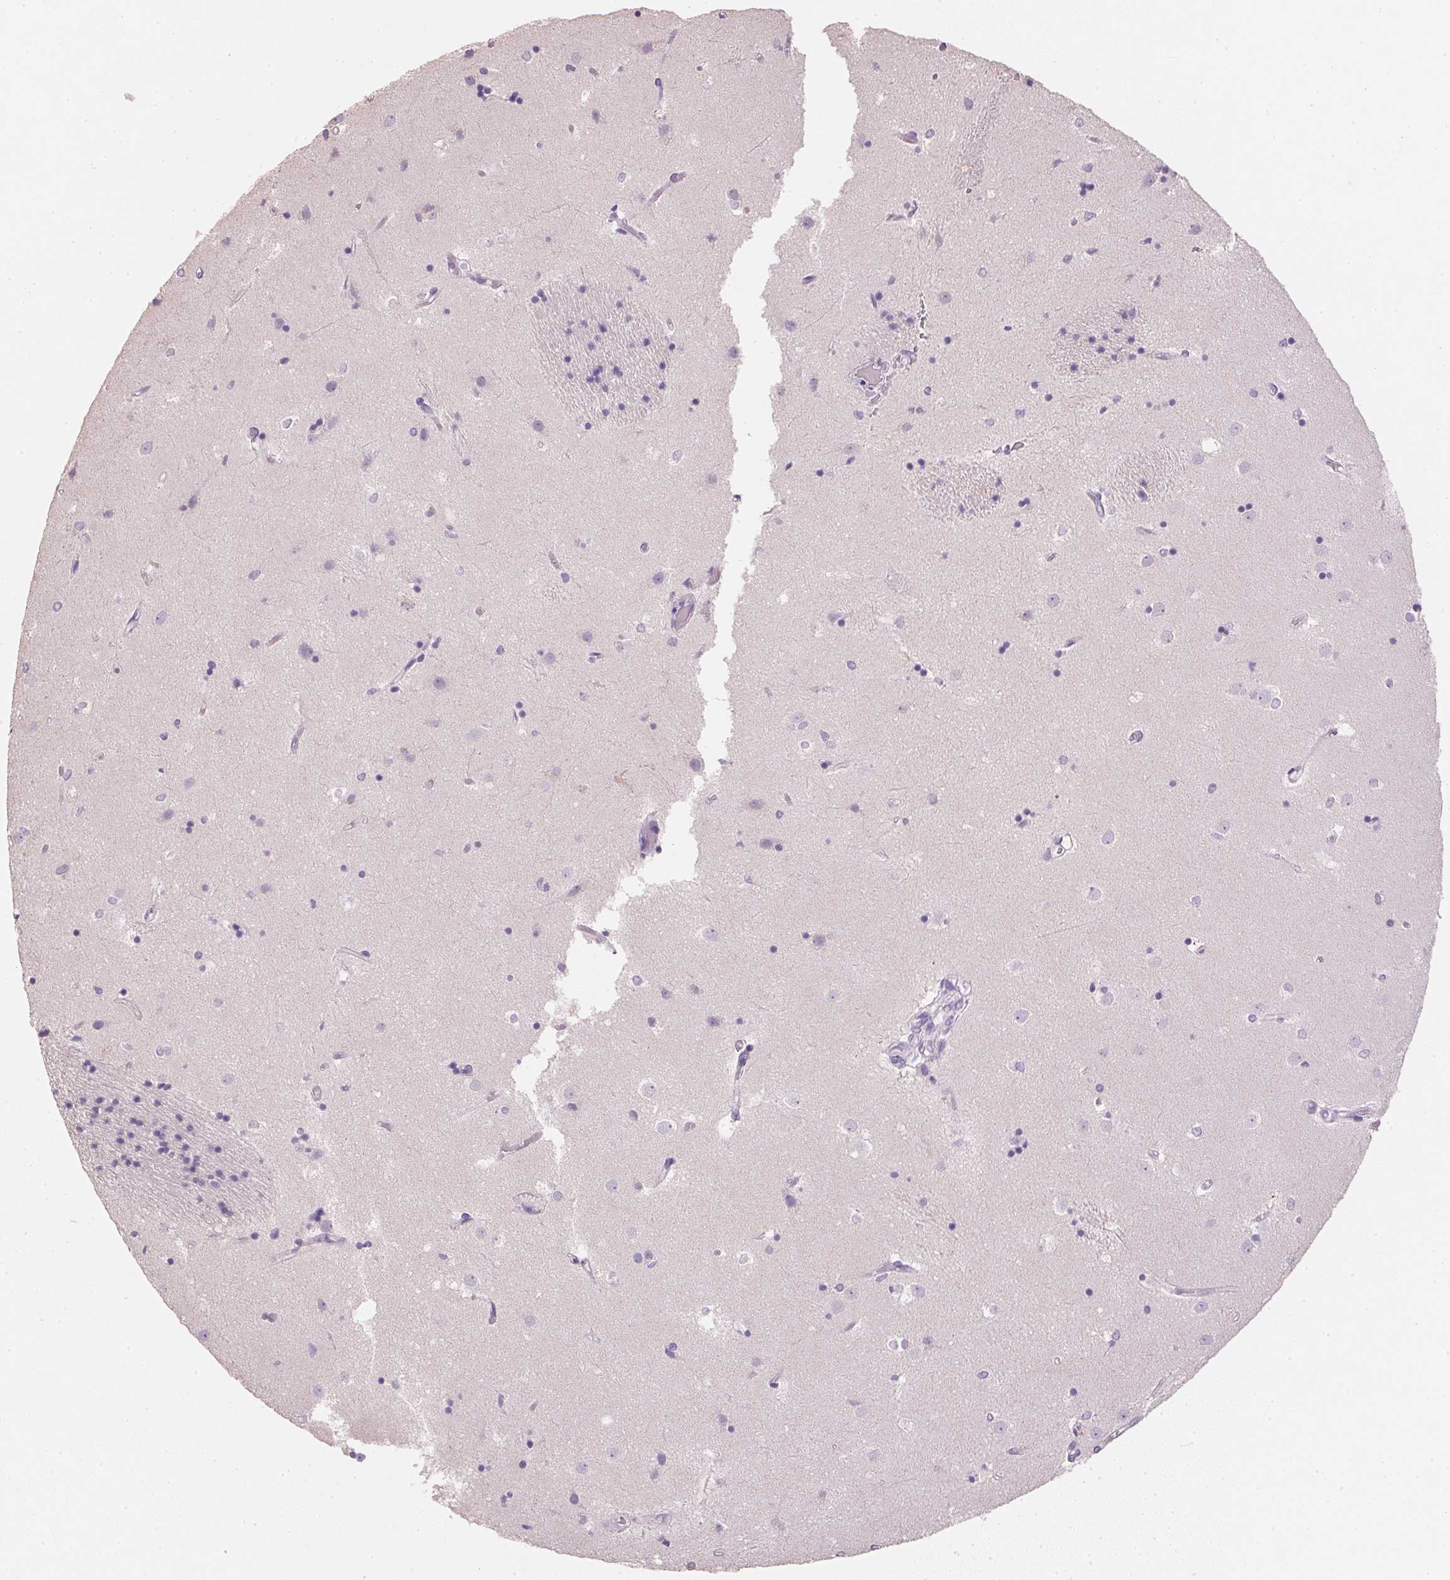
{"staining": {"intensity": "negative", "quantity": "none", "location": "none"}, "tissue": "caudate", "cell_type": "Glial cells", "image_type": "normal", "snomed": [{"axis": "morphology", "description": "Normal tissue, NOS"}, {"axis": "topography", "description": "Lateral ventricle wall"}], "caption": "Image shows no significant protein staining in glial cells of normal caudate.", "gene": "HSD17B1", "patient": {"sex": "male", "age": 54}}